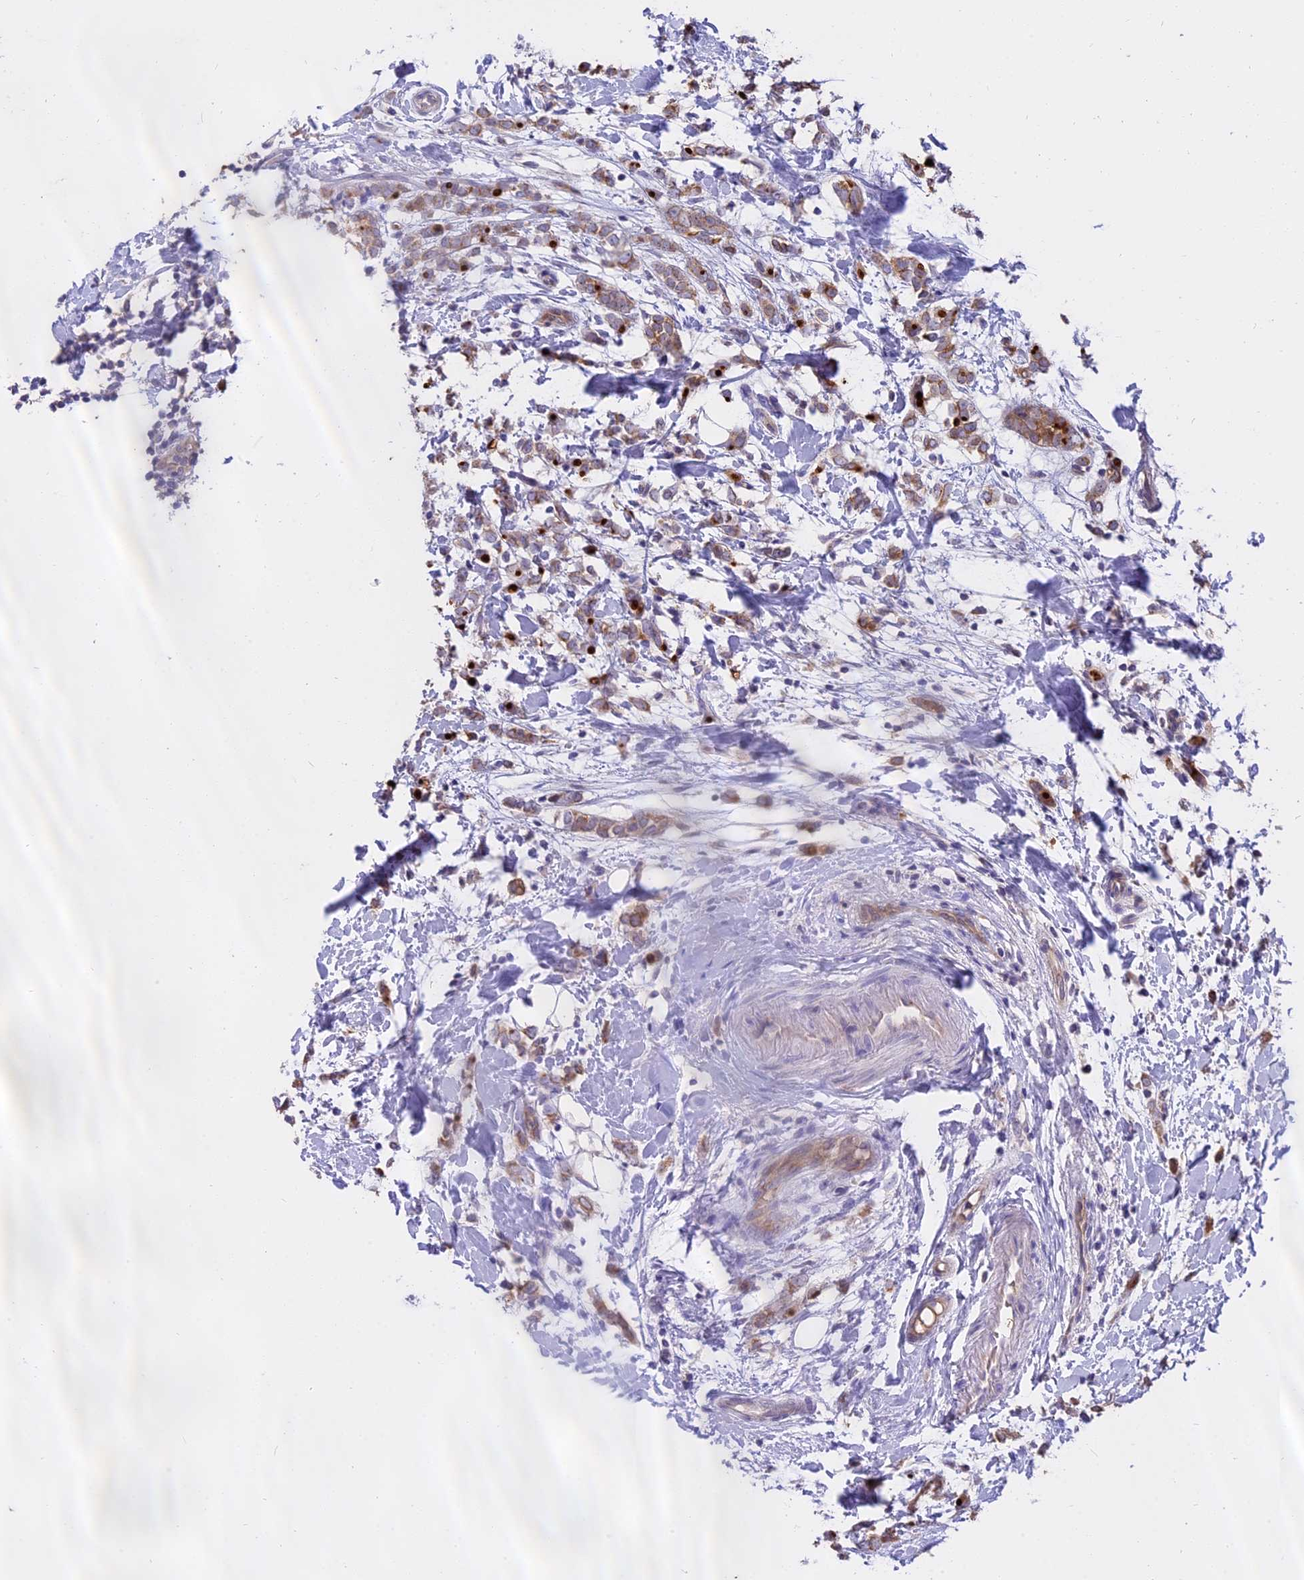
{"staining": {"intensity": "moderate", "quantity": ">75%", "location": "cytoplasmic/membranous"}, "tissue": "breast cancer", "cell_type": "Tumor cells", "image_type": "cancer", "snomed": [{"axis": "morphology", "description": "Normal tissue, NOS"}, {"axis": "morphology", "description": "Lobular carcinoma"}, {"axis": "topography", "description": "Breast"}], "caption": "Protein staining of lobular carcinoma (breast) tissue displays moderate cytoplasmic/membranous expression in approximately >75% of tumor cells.", "gene": "WFDC2", "patient": {"sex": "female", "age": 47}}